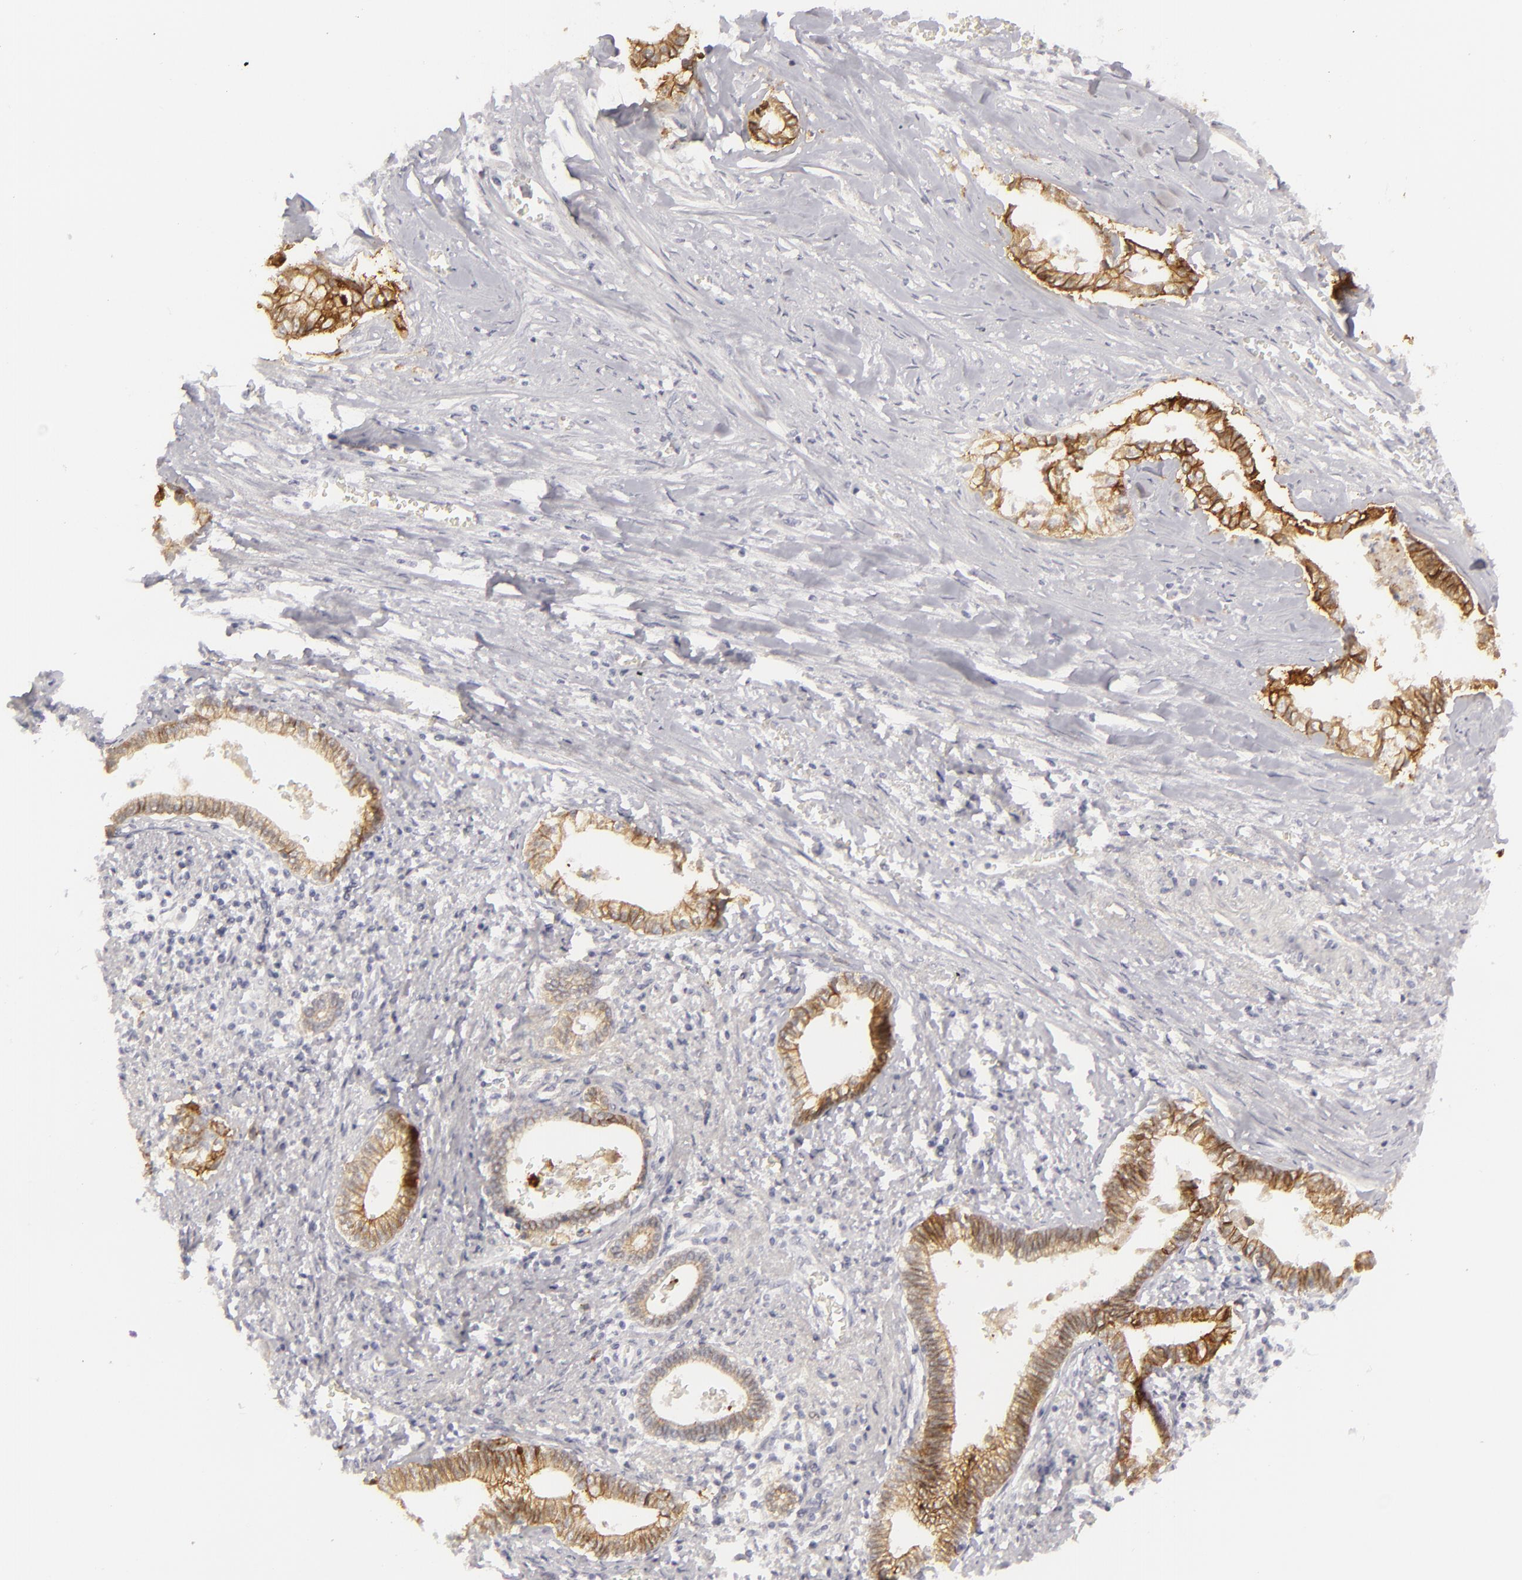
{"staining": {"intensity": "weak", "quantity": "25%-75%", "location": "cytoplasmic/membranous"}, "tissue": "liver cancer", "cell_type": "Tumor cells", "image_type": "cancer", "snomed": [{"axis": "morphology", "description": "Cholangiocarcinoma"}, {"axis": "topography", "description": "Liver"}], "caption": "DAB (3,3'-diaminobenzidine) immunohistochemical staining of human liver cancer demonstrates weak cytoplasmic/membranous protein staining in about 25%-75% of tumor cells.", "gene": "JUP", "patient": {"sex": "male", "age": 57}}